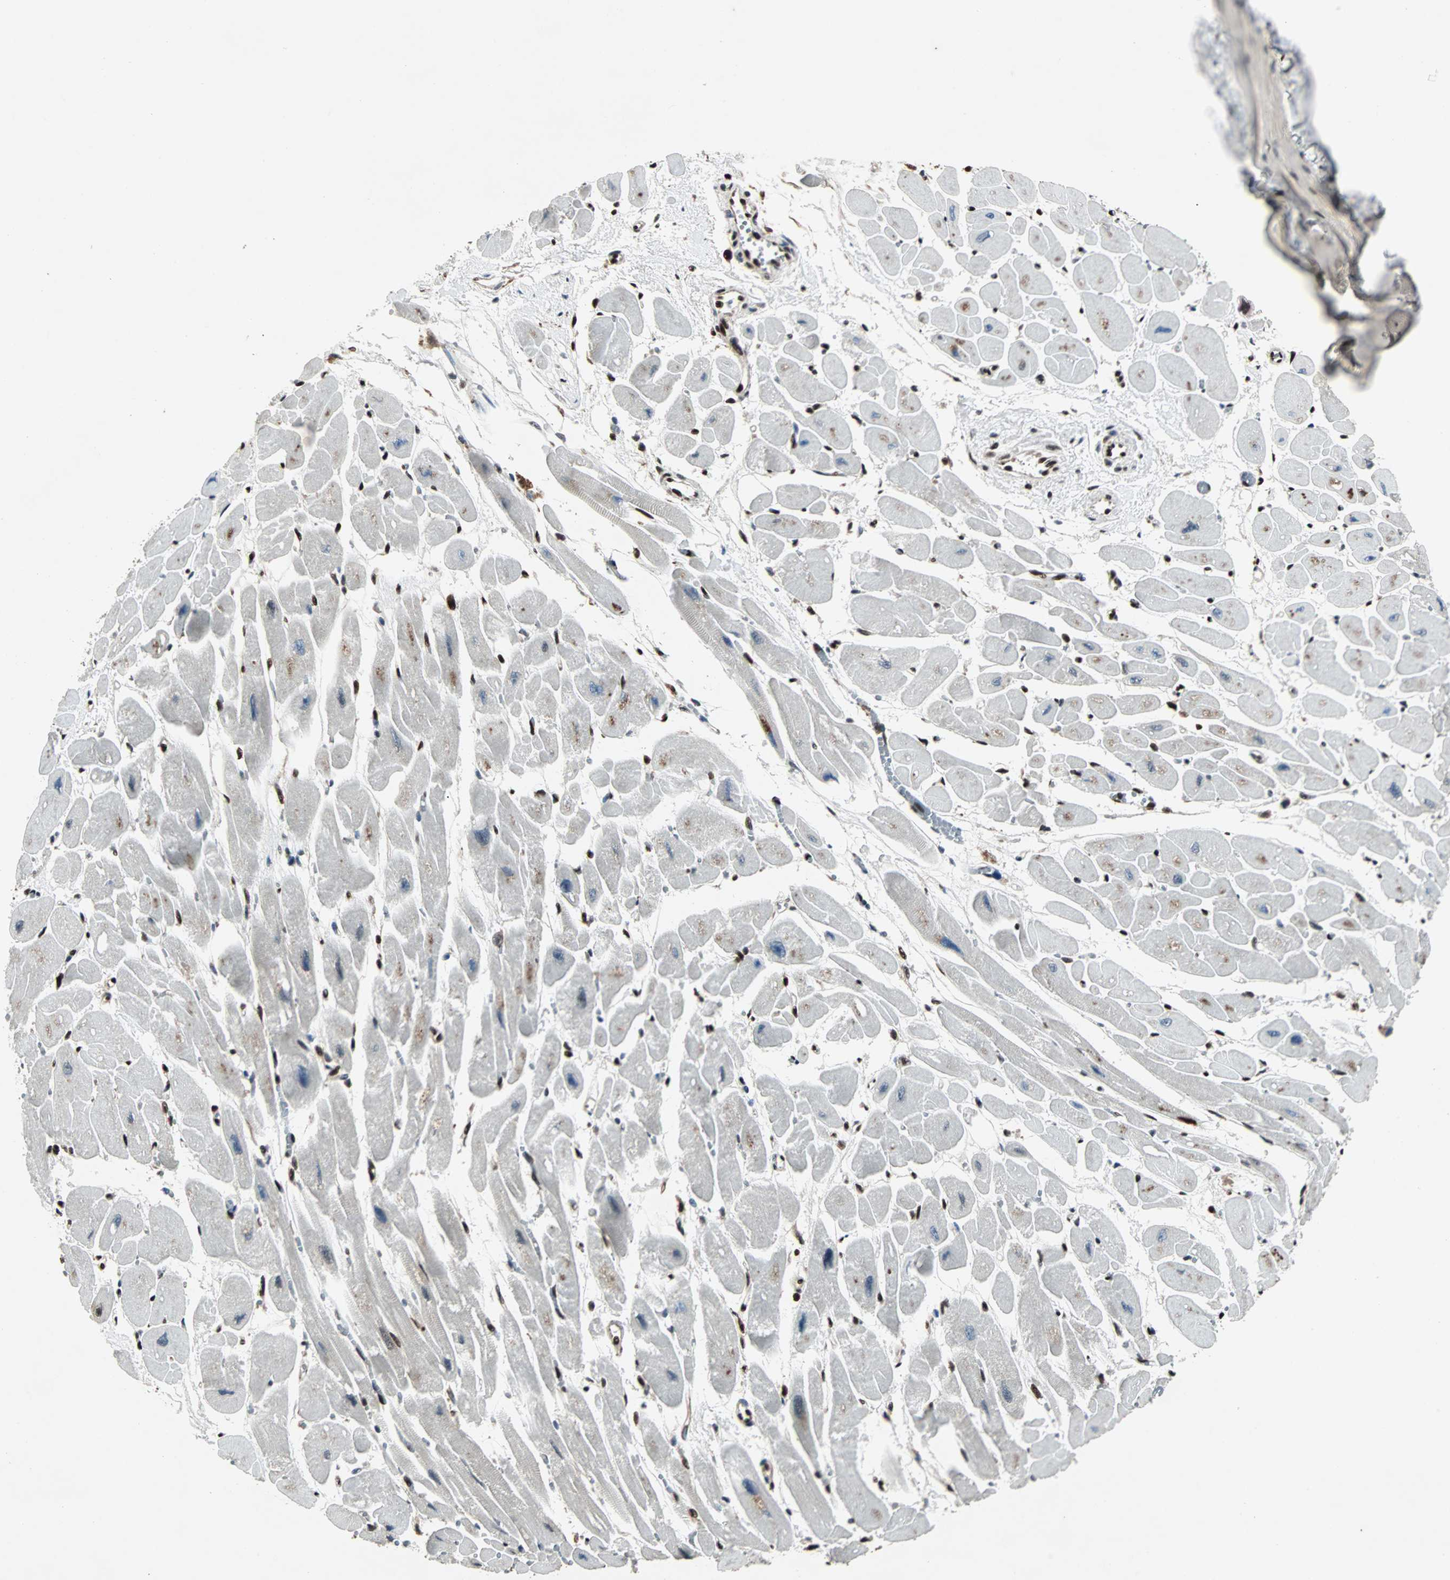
{"staining": {"intensity": "strong", "quantity": "25%-75%", "location": "nuclear"}, "tissue": "heart muscle", "cell_type": "Cardiomyocytes", "image_type": "normal", "snomed": [{"axis": "morphology", "description": "Normal tissue, NOS"}, {"axis": "topography", "description": "Heart"}], "caption": "Immunohistochemical staining of normal human heart muscle reveals 25%-75% levels of strong nuclear protein expression in approximately 25%-75% of cardiomyocytes. Nuclei are stained in blue.", "gene": "ACLY", "patient": {"sex": "female", "age": 54}}